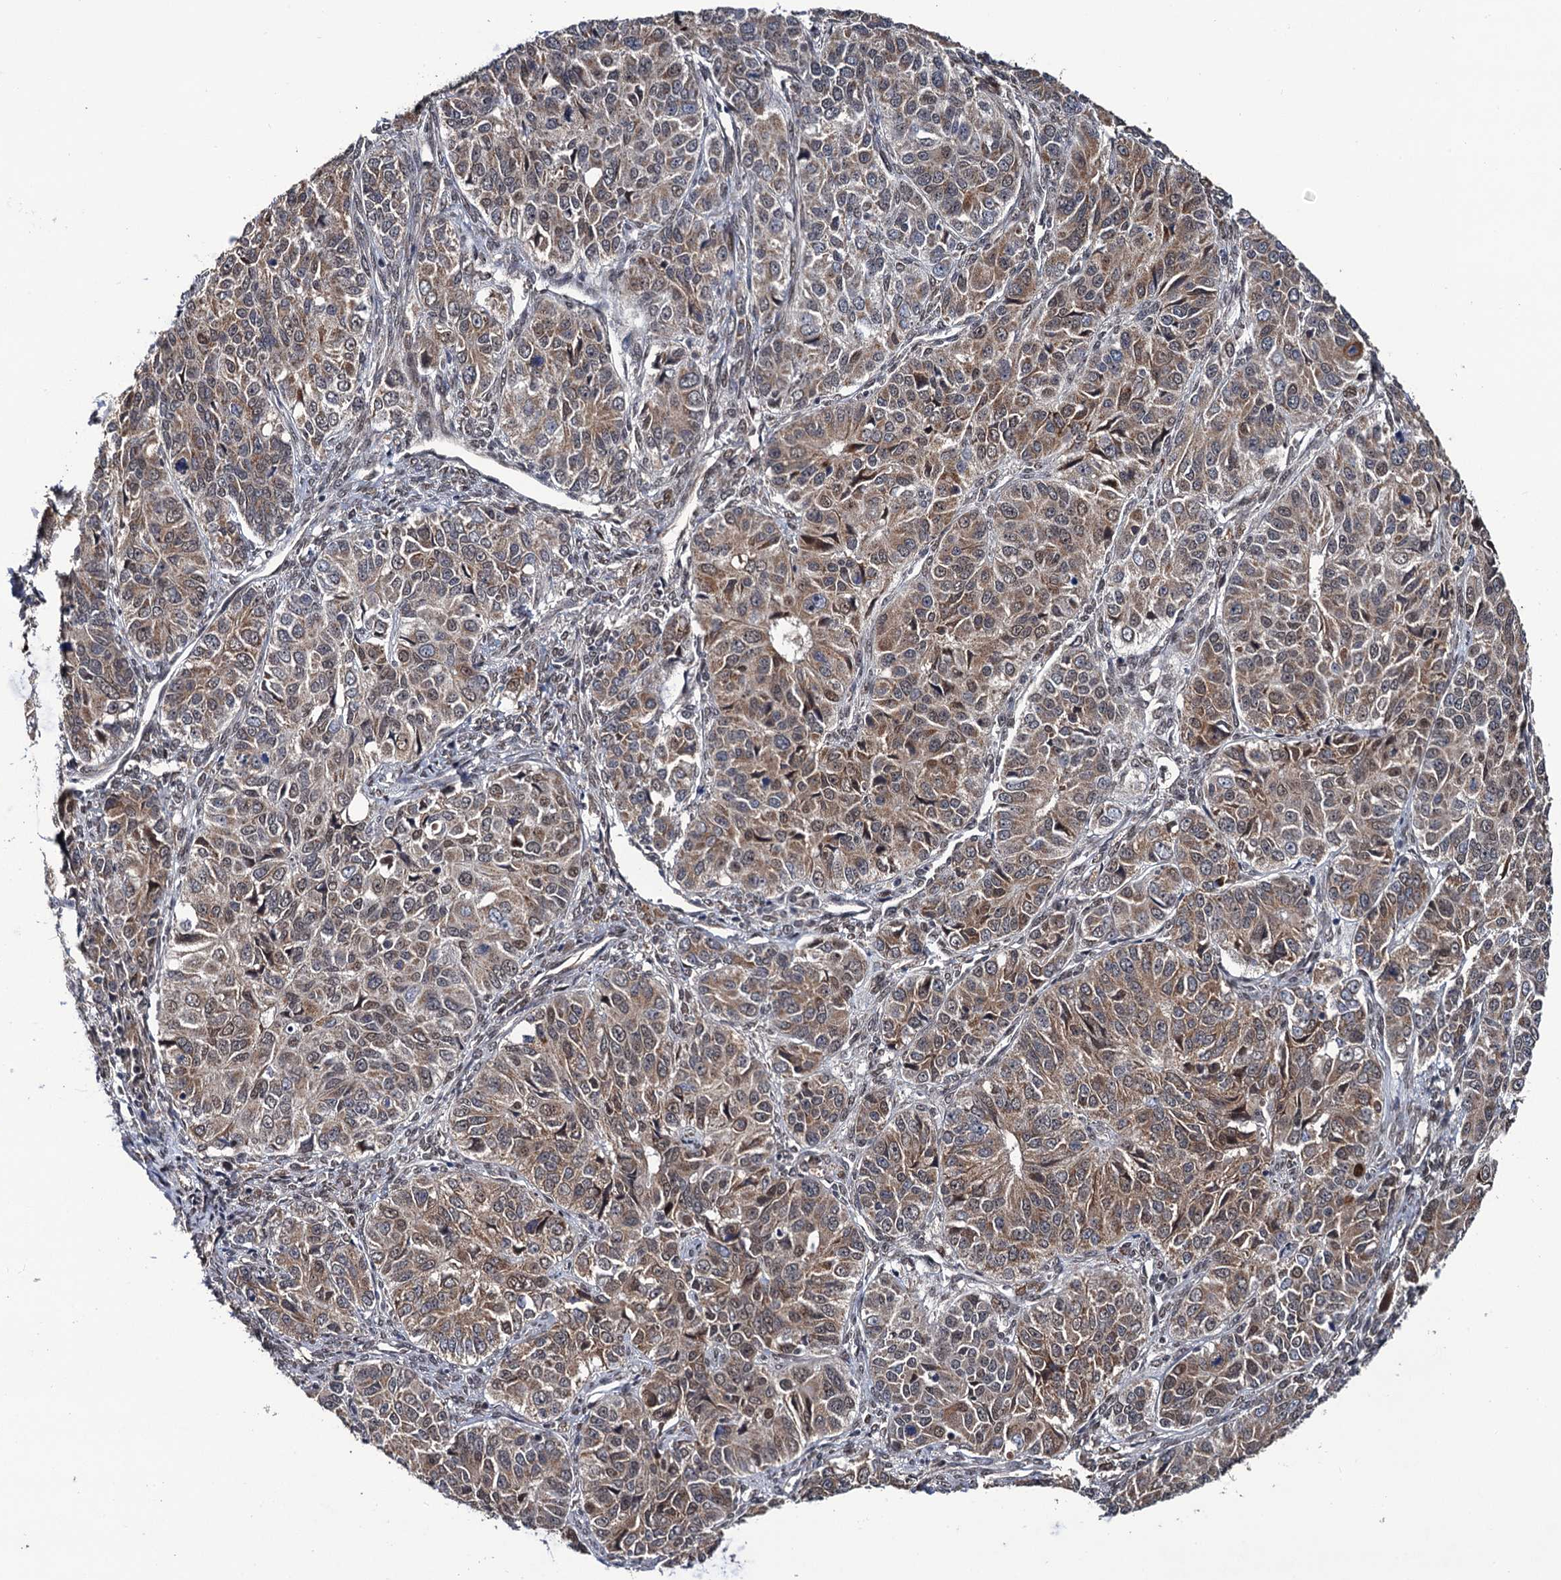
{"staining": {"intensity": "weak", "quantity": "25%-75%", "location": "cytoplasmic/membranous,nuclear"}, "tissue": "ovarian cancer", "cell_type": "Tumor cells", "image_type": "cancer", "snomed": [{"axis": "morphology", "description": "Carcinoma, endometroid"}, {"axis": "topography", "description": "Ovary"}], "caption": "Ovarian cancer stained for a protein displays weak cytoplasmic/membranous and nuclear positivity in tumor cells.", "gene": "LRRC63", "patient": {"sex": "female", "age": 51}}